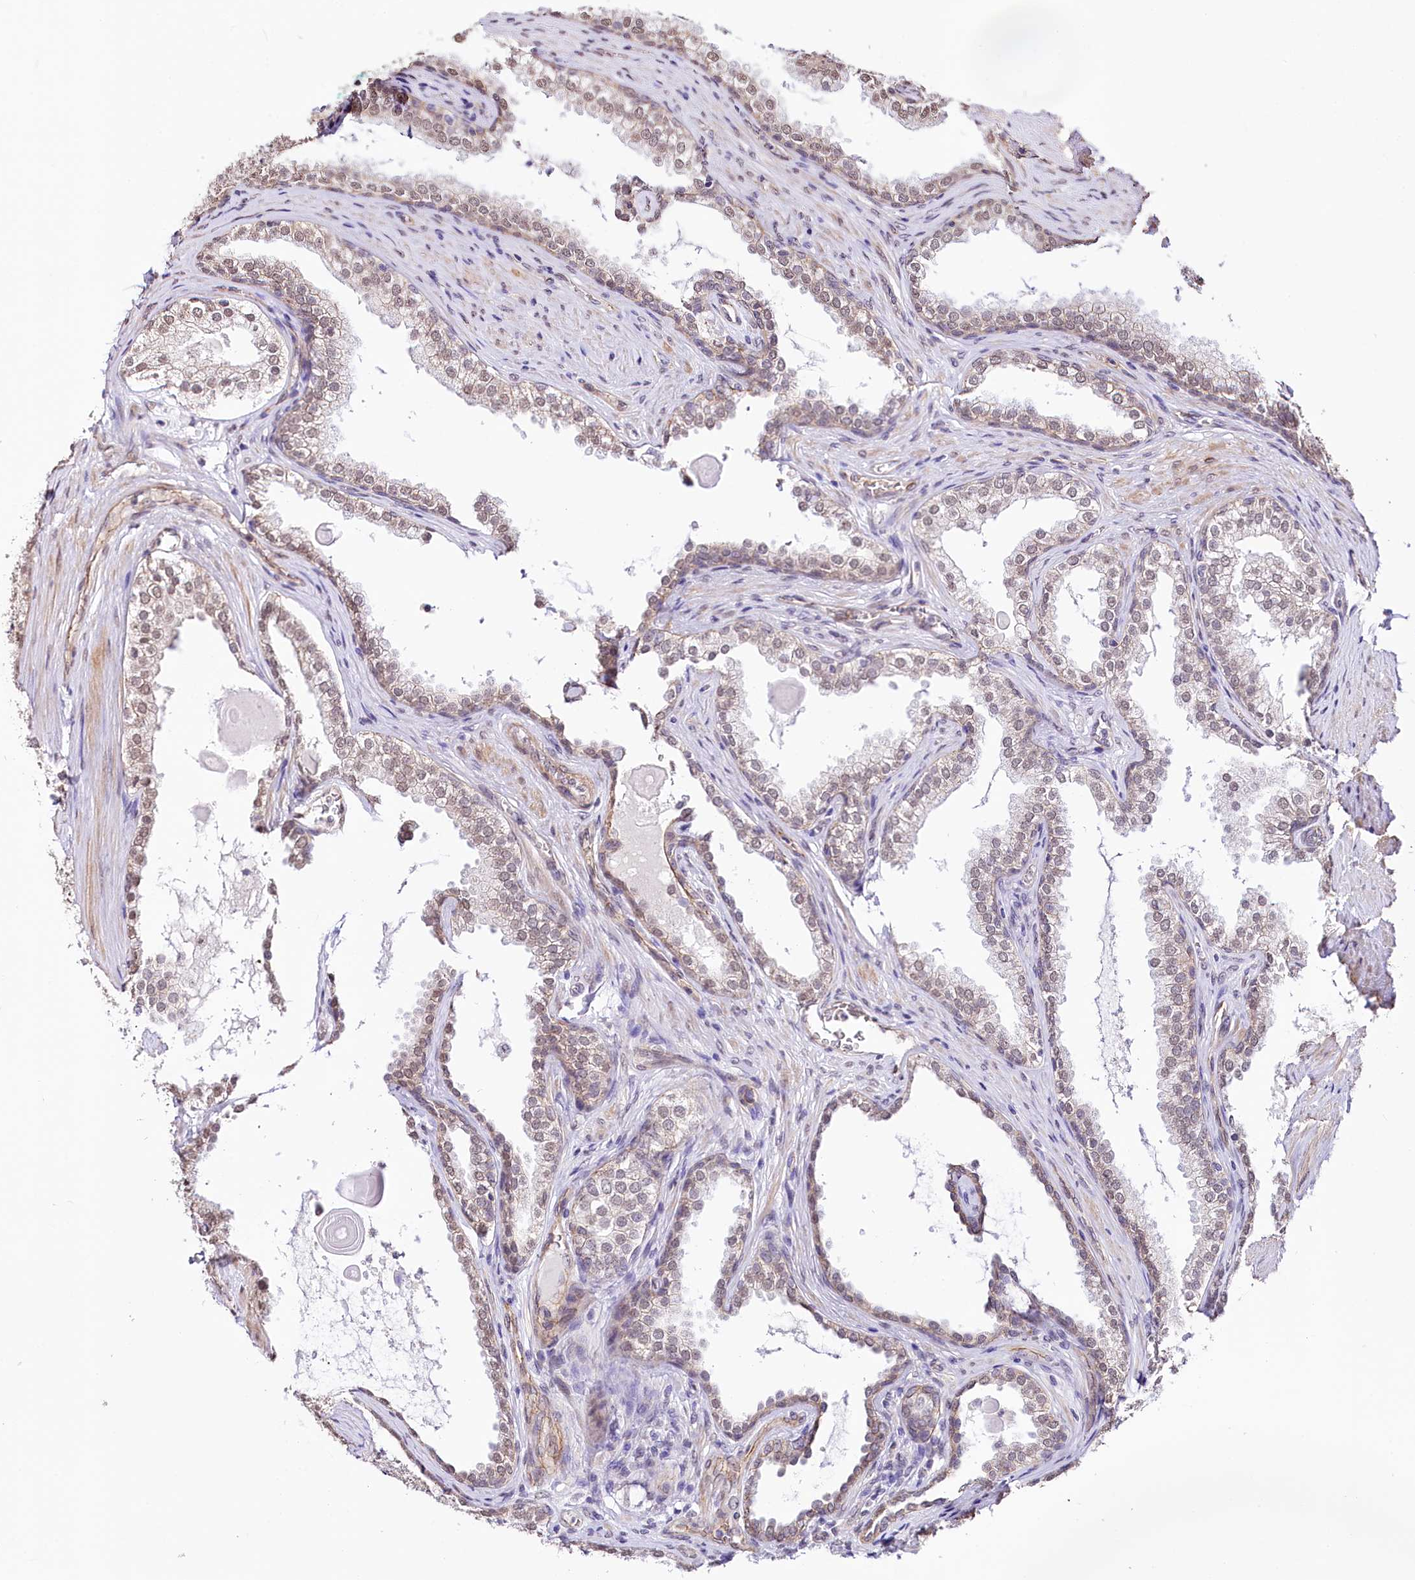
{"staining": {"intensity": "negative", "quantity": "none", "location": "none"}, "tissue": "prostate cancer", "cell_type": "Tumor cells", "image_type": "cancer", "snomed": [{"axis": "morphology", "description": "Adenocarcinoma, High grade"}, {"axis": "topography", "description": "Prostate"}], "caption": "DAB (3,3'-diaminobenzidine) immunohistochemical staining of prostate high-grade adenocarcinoma demonstrates no significant expression in tumor cells. Nuclei are stained in blue.", "gene": "ST7", "patient": {"sex": "male", "age": 63}}